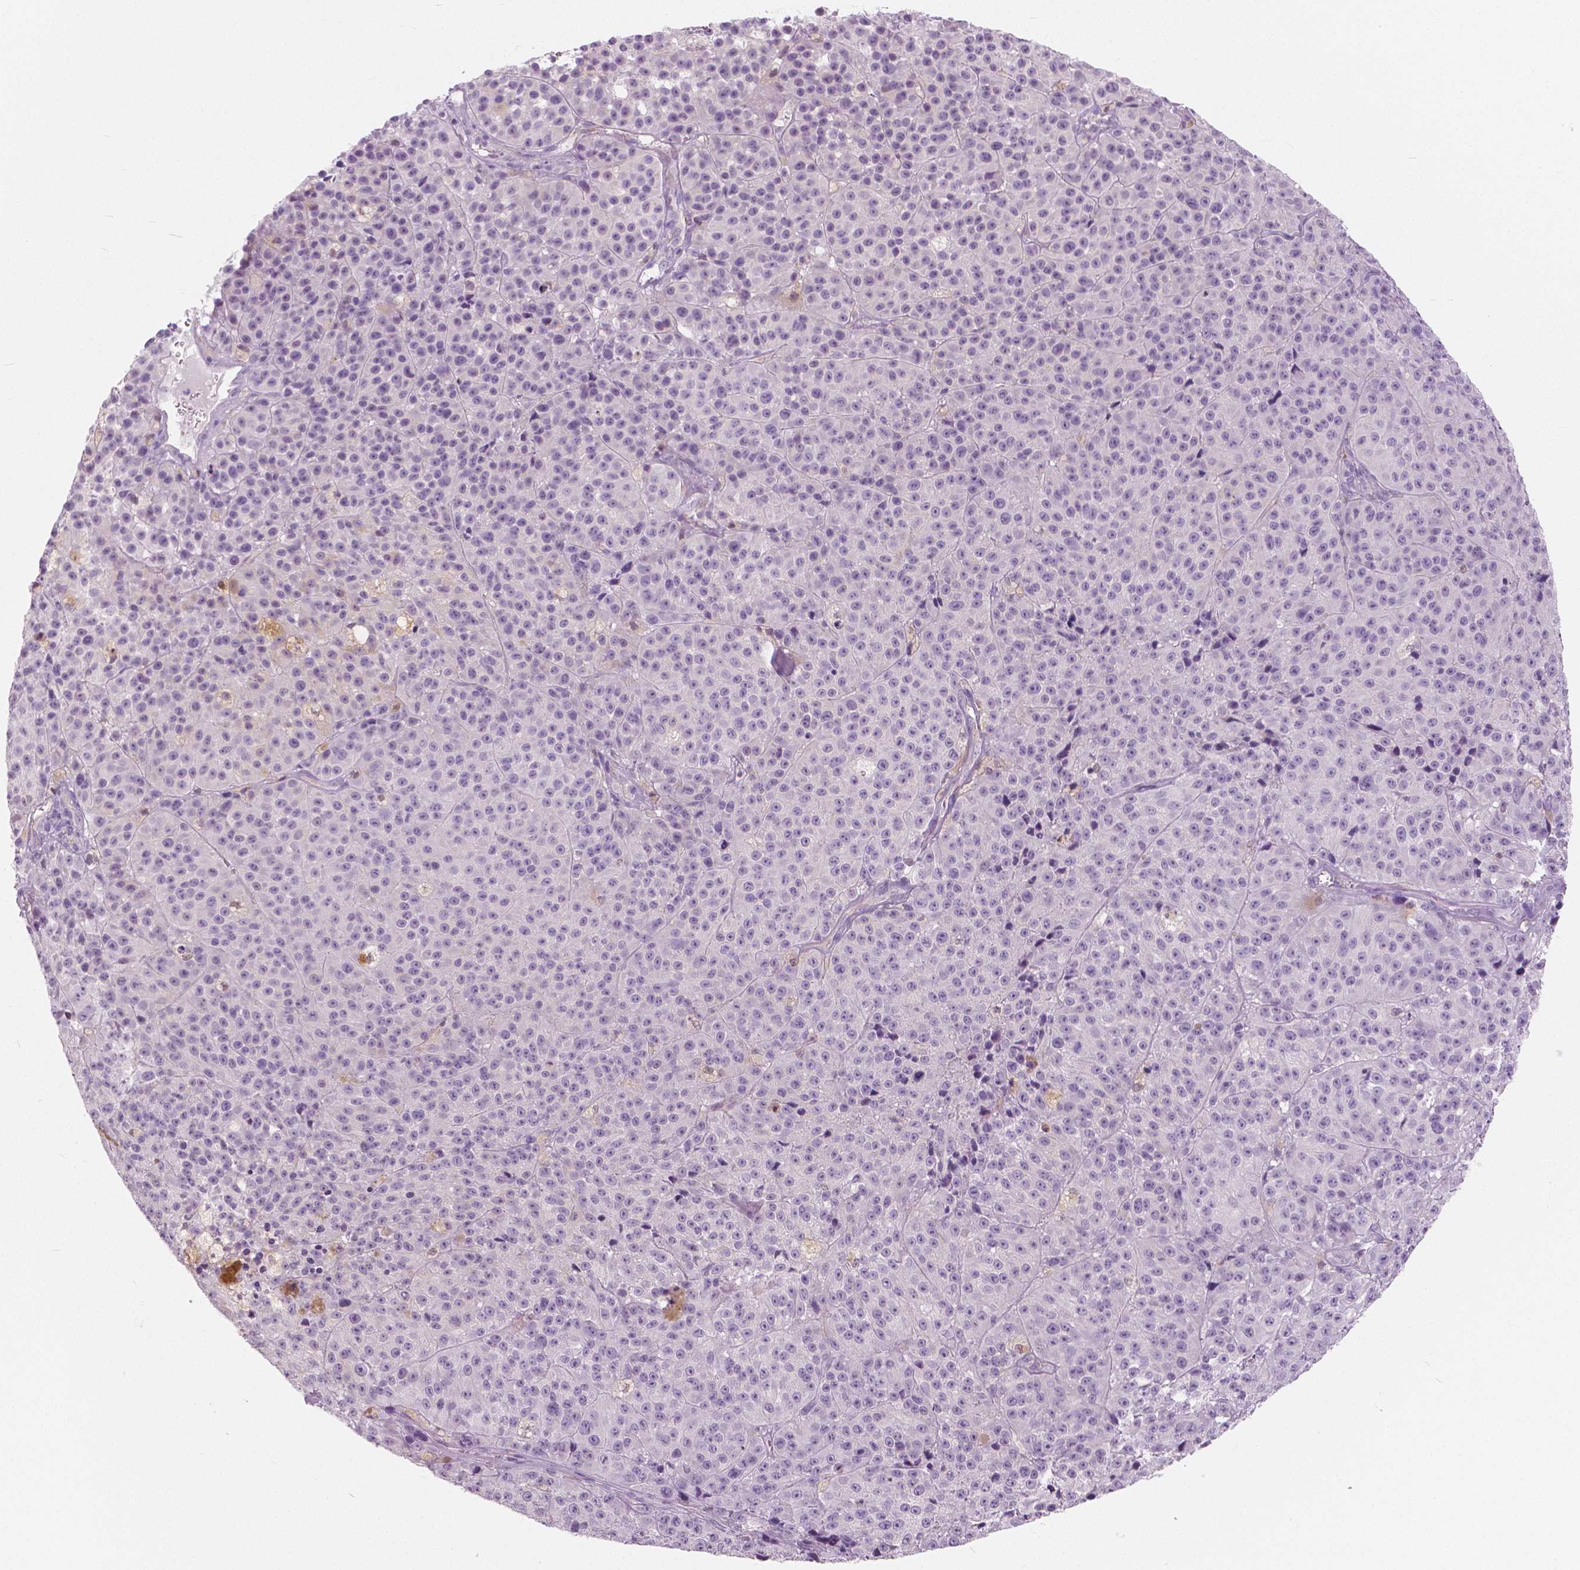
{"staining": {"intensity": "negative", "quantity": "none", "location": "none"}, "tissue": "melanoma", "cell_type": "Tumor cells", "image_type": "cancer", "snomed": [{"axis": "morphology", "description": "Malignant melanoma, NOS"}, {"axis": "topography", "description": "Skin"}], "caption": "The histopathology image shows no staining of tumor cells in malignant melanoma.", "gene": "GALM", "patient": {"sex": "female", "age": 58}}